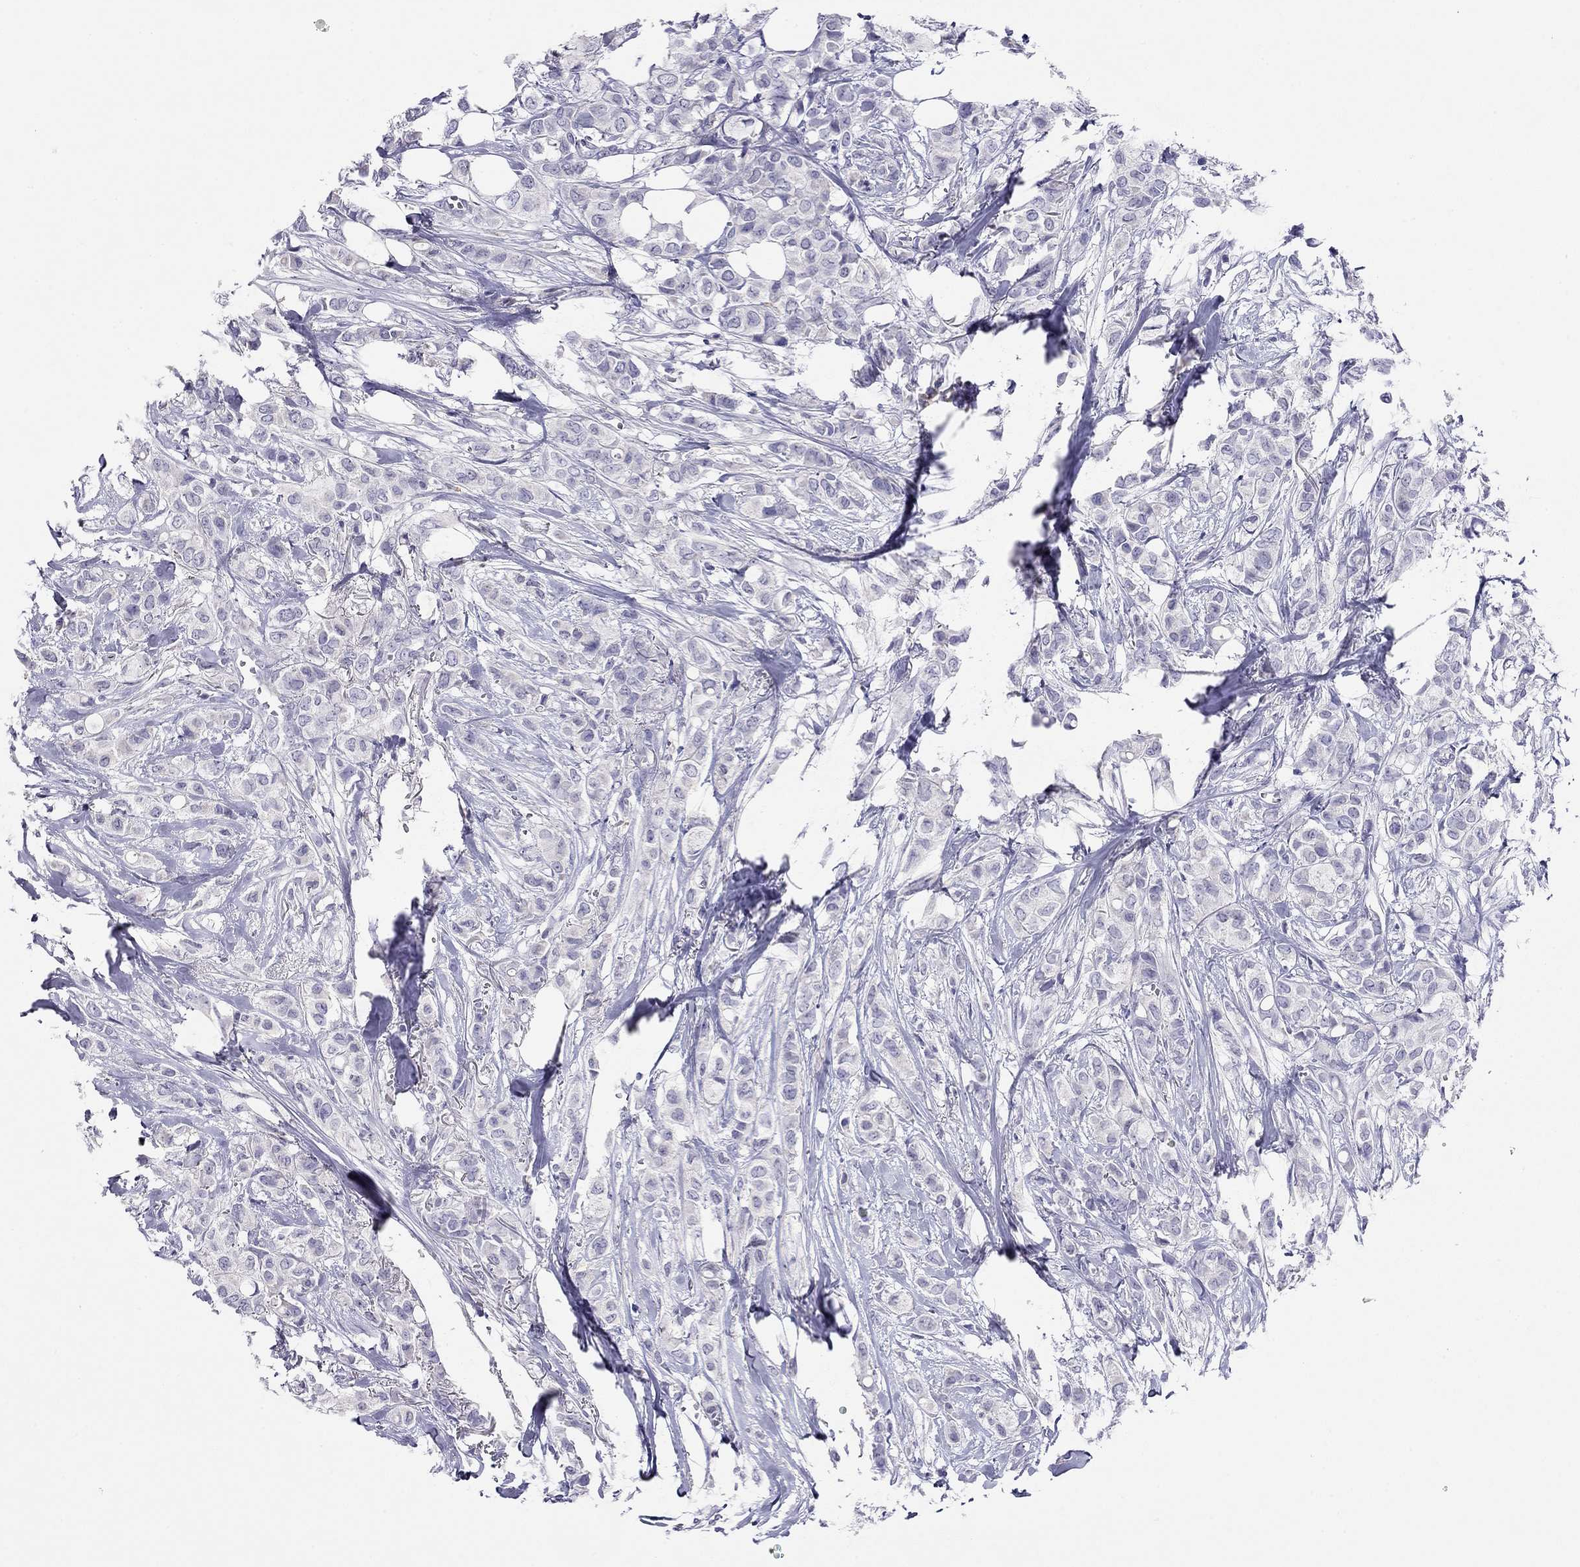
{"staining": {"intensity": "negative", "quantity": "none", "location": "none"}, "tissue": "breast cancer", "cell_type": "Tumor cells", "image_type": "cancer", "snomed": [{"axis": "morphology", "description": "Duct carcinoma"}, {"axis": "topography", "description": "Breast"}], "caption": "This is an immunohistochemistry (IHC) histopathology image of human breast cancer (invasive ductal carcinoma). There is no staining in tumor cells.", "gene": "CAPNS2", "patient": {"sex": "female", "age": 85}}